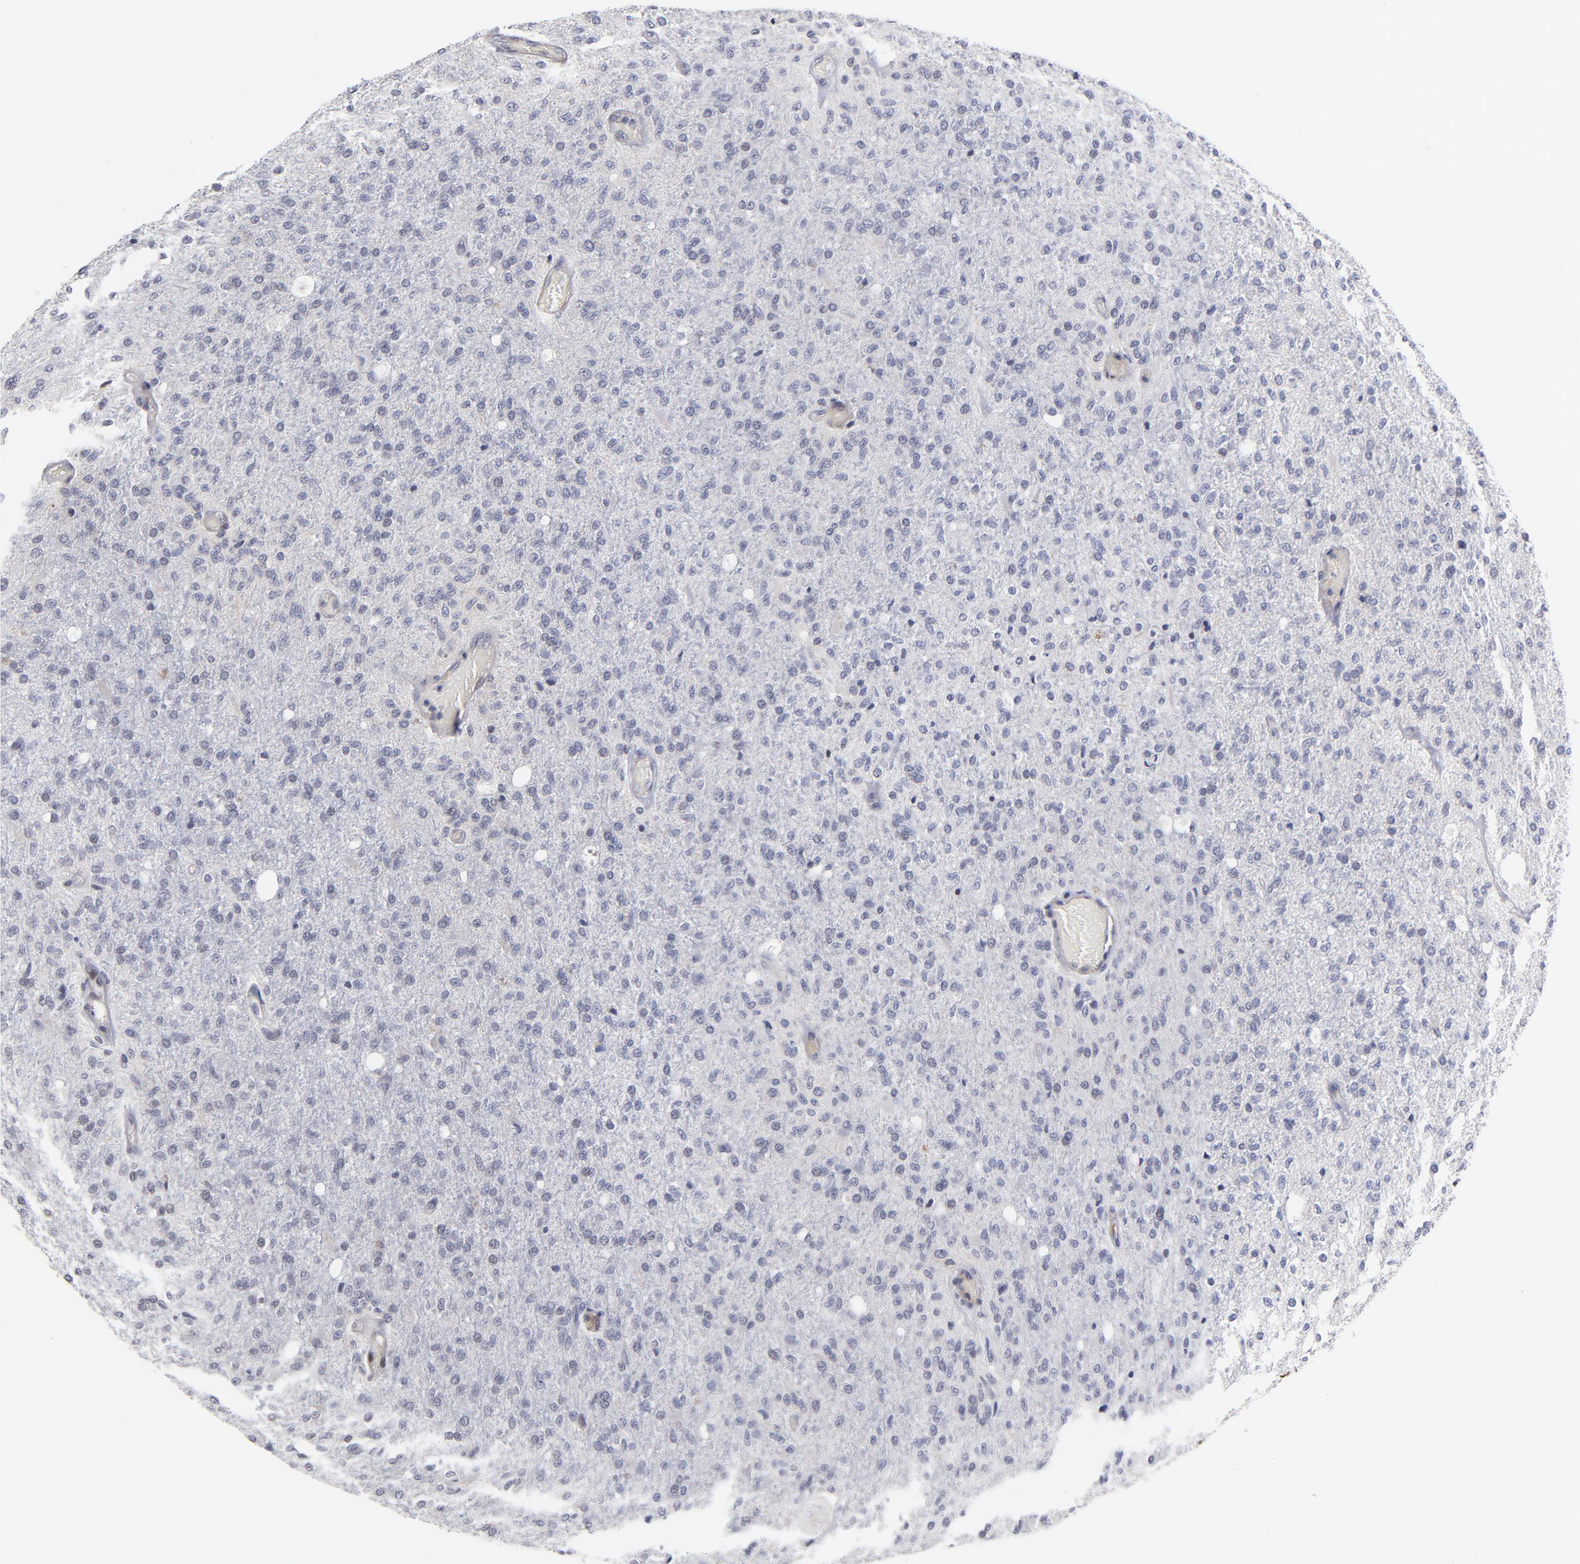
{"staining": {"intensity": "negative", "quantity": "none", "location": "none"}, "tissue": "glioma", "cell_type": "Tumor cells", "image_type": "cancer", "snomed": [{"axis": "morphology", "description": "Normal tissue, NOS"}, {"axis": "morphology", "description": "Glioma, malignant, High grade"}, {"axis": "topography", "description": "Cerebral cortex"}], "caption": "Immunohistochemistry (IHC) of human high-grade glioma (malignant) shows no staining in tumor cells.", "gene": "CTCF", "patient": {"sex": "male", "age": 77}}